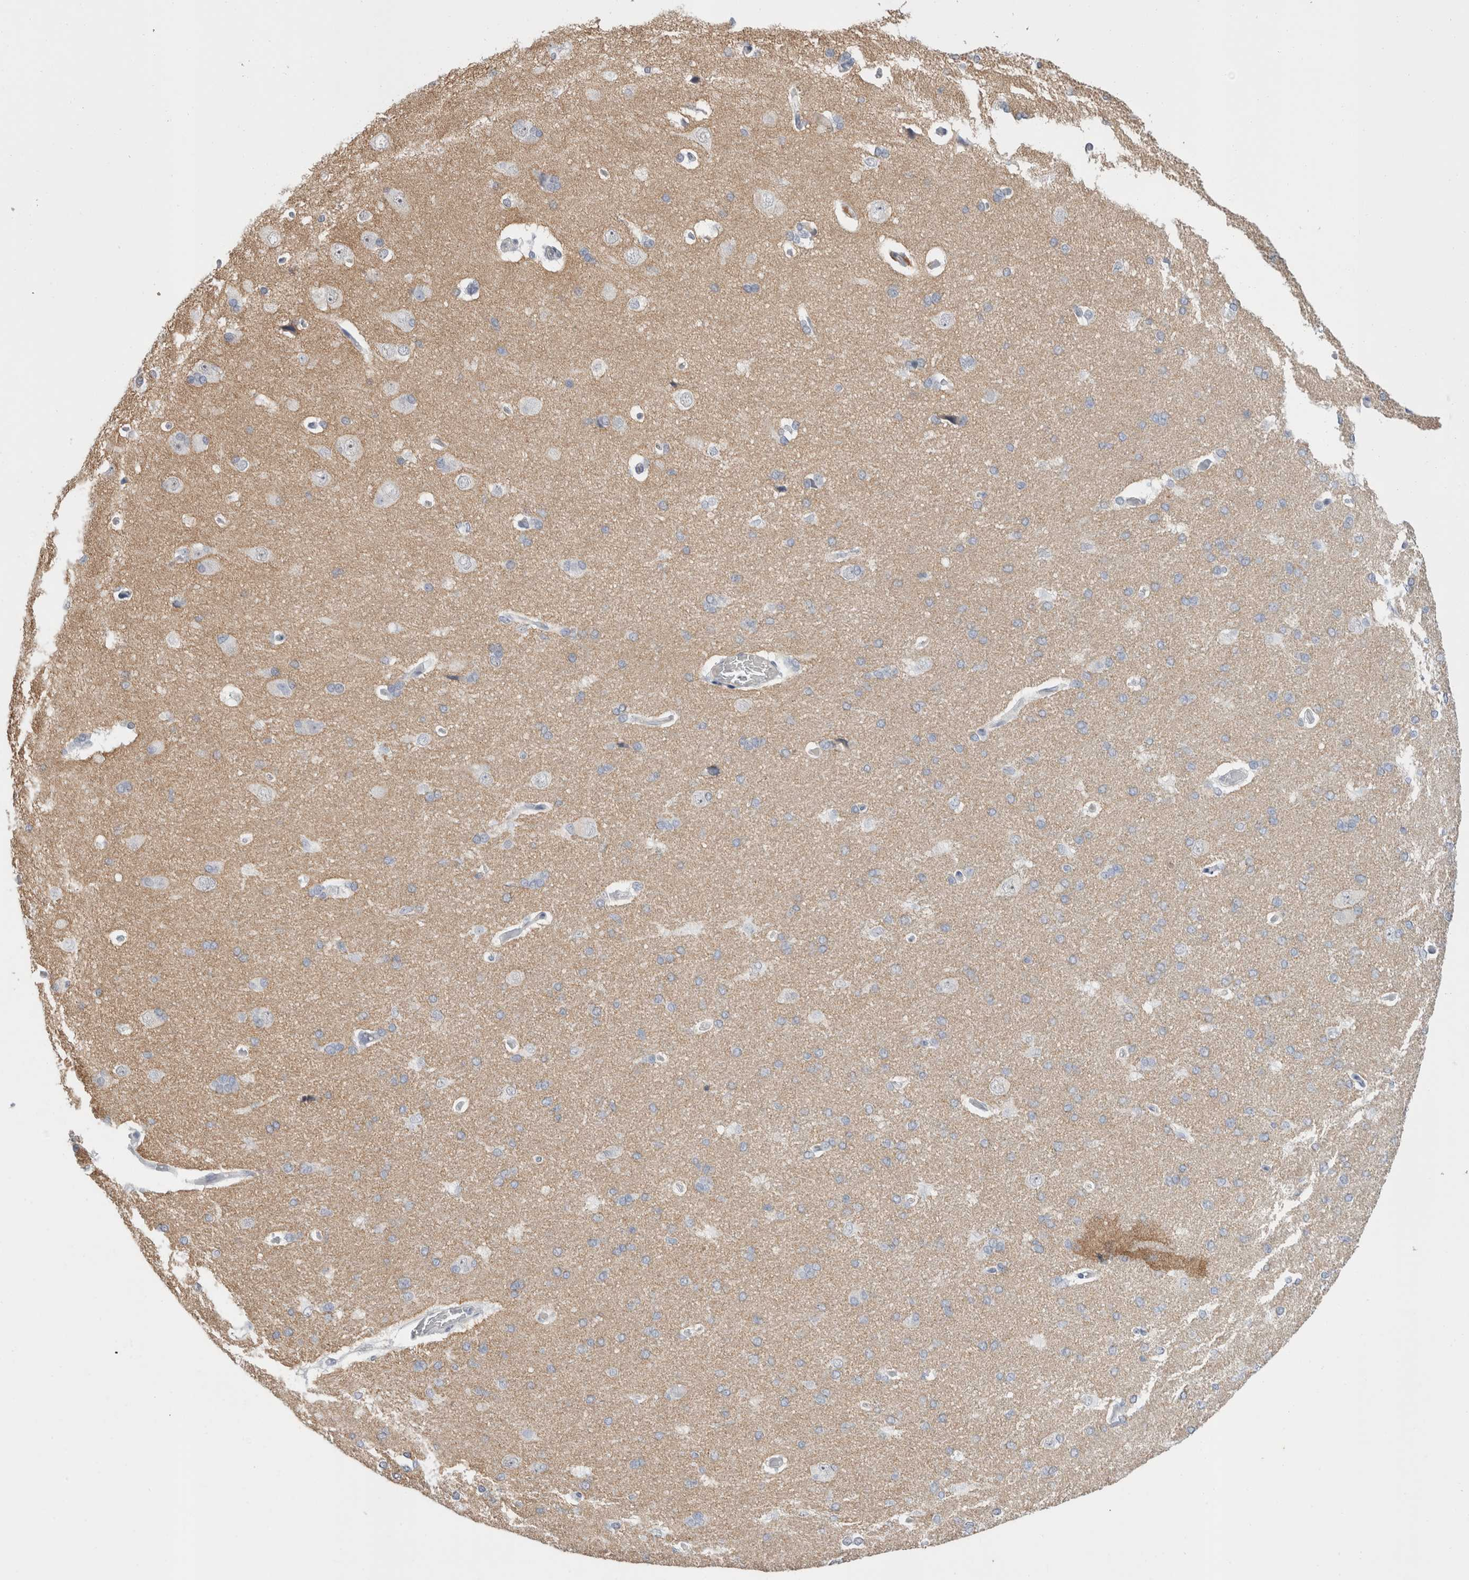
{"staining": {"intensity": "negative", "quantity": "none", "location": "none"}, "tissue": "cerebral cortex", "cell_type": "Endothelial cells", "image_type": "normal", "snomed": [{"axis": "morphology", "description": "Normal tissue, NOS"}, {"axis": "topography", "description": "Cerebral cortex"}], "caption": "IHC image of normal cerebral cortex stained for a protein (brown), which shows no staining in endothelial cells. The staining is performed using DAB (3,3'-diaminobenzidine) brown chromogen with nuclei counter-stained in using hematoxylin.", "gene": "CADM3", "patient": {"sex": "male", "age": 62}}